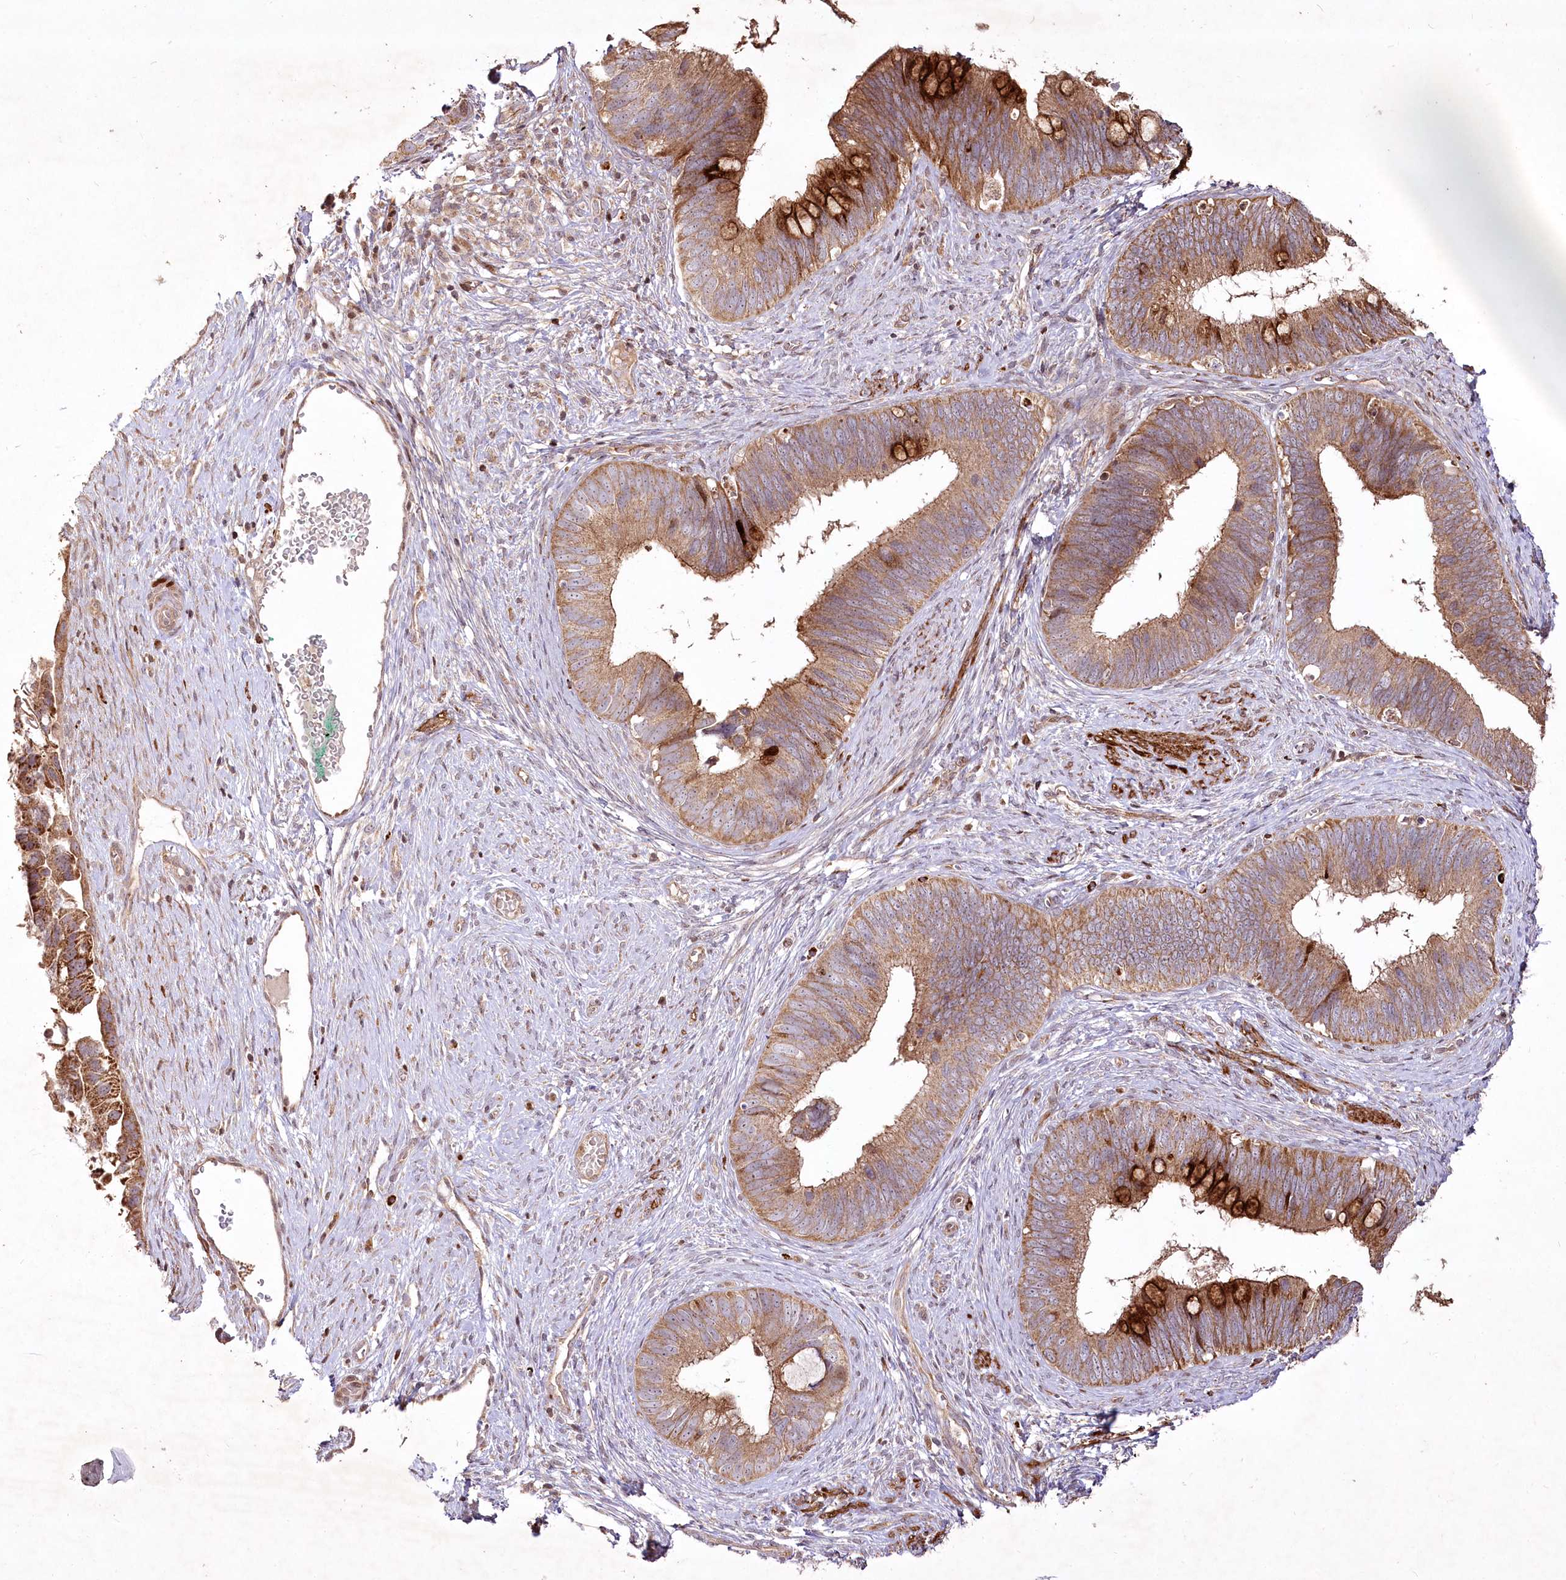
{"staining": {"intensity": "strong", "quantity": ">75%", "location": "cytoplasmic/membranous"}, "tissue": "cervical cancer", "cell_type": "Tumor cells", "image_type": "cancer", "snomed": [{"axis": "morphology", "description": "Adenocarcinoma, NOS"}, {"axis": "topography", "description": "Cervix"}], "caption": "There is high levels of strong cytoplasmic/membranous expression in tumor cells of adenocarcinoma (cervical), as demonstrated by immunohistochemical staining (brown color).", "gene": "PSTK", "patient": {"sex": "female", "age": 42}}